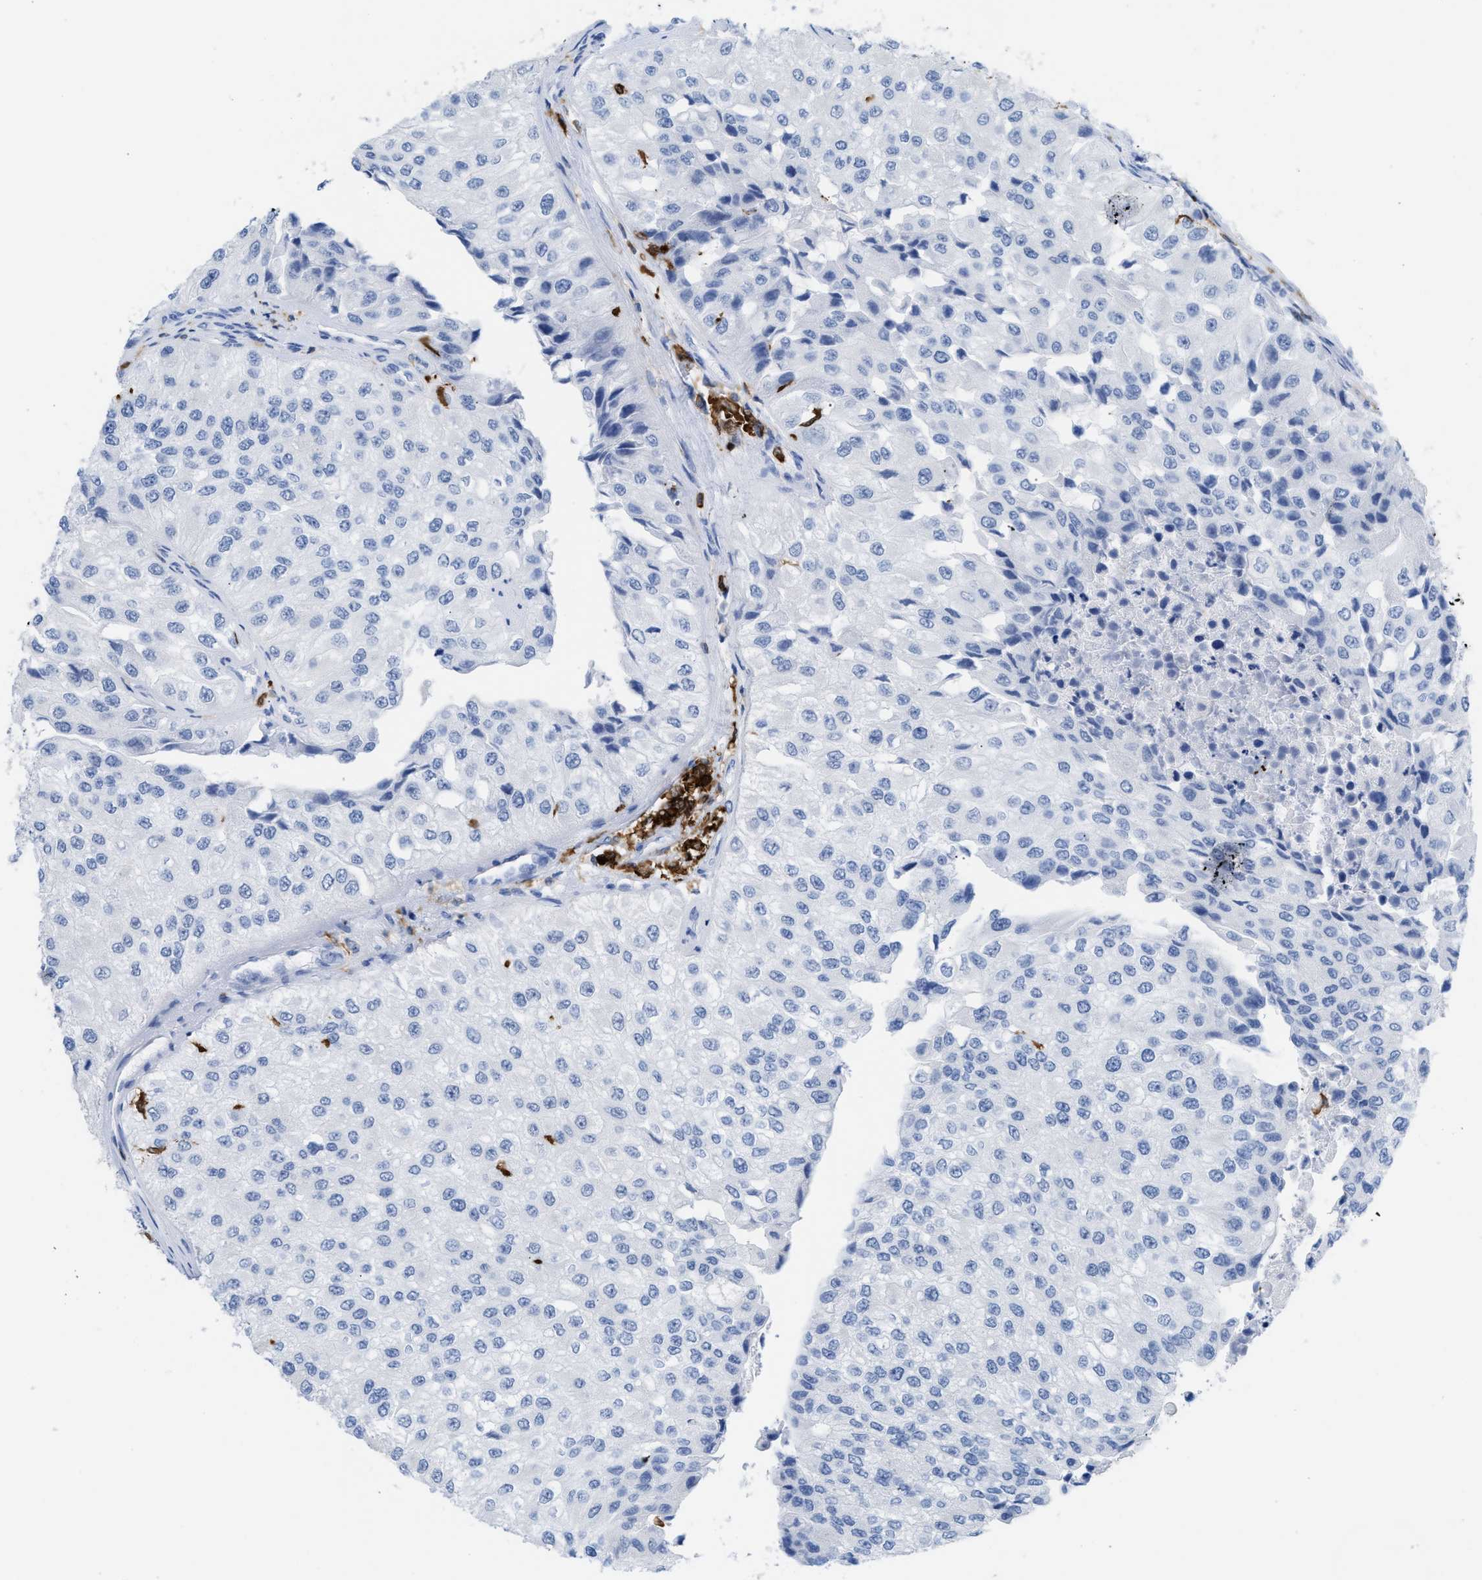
{"staining": {"intensity": "negative", "quantity": "none", "location": "none"}, "tissue": "urothelial cancer", "cell_type": "Tumor cells", "image_type": "cancer", "snomed": [{"axis": "morphology", "description": "Urothelial carcinoma, High grade"}, {"axis": "topography", "description": "Kidney"}, {"axis": "topography", "description": "Urinary bladder"}], "caption": "Tumor cells are negative for protein expression in human urothelial cancer.", "gene": "LCP1", "patient": {"sex": "male", "age": 77}}